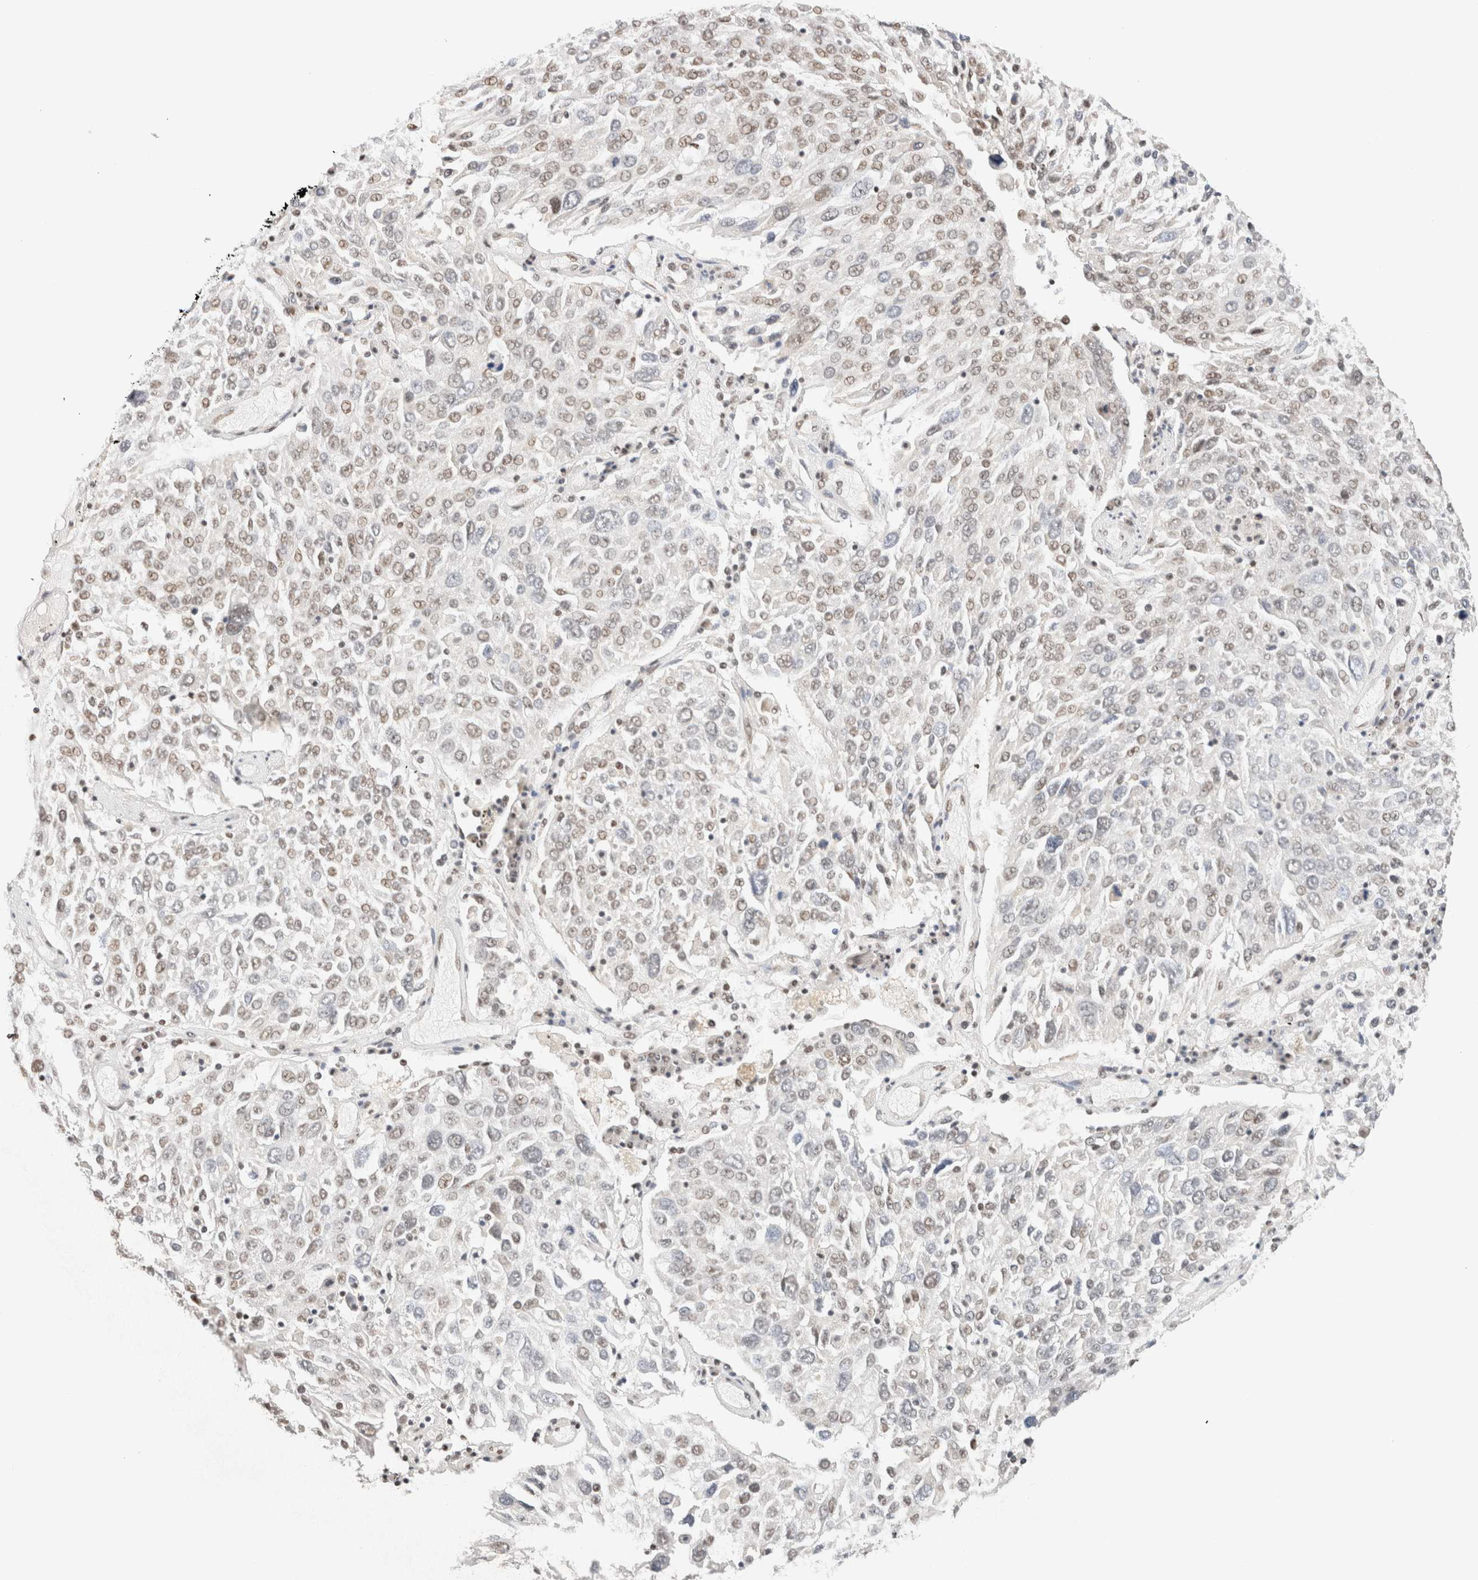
{"staining": {"intensity": "weak", "quantity": ">75%", "location": "nuclear"}, "tissue": "lung cancer", "cell_type": "Tumor cells", "image_type": "cancer", "snomed": [{"axis": "morphology", "description": "Squamous cell carcinoma, NOS"}, {"axis": "topography", "description": "Lung"}], "caption": "A brown stain highlights weak nuclear positivity of a protein in lung cancer tumor cells.", "gene": "SUPT3H", "patient": {"sex": "male", "age": 65}}